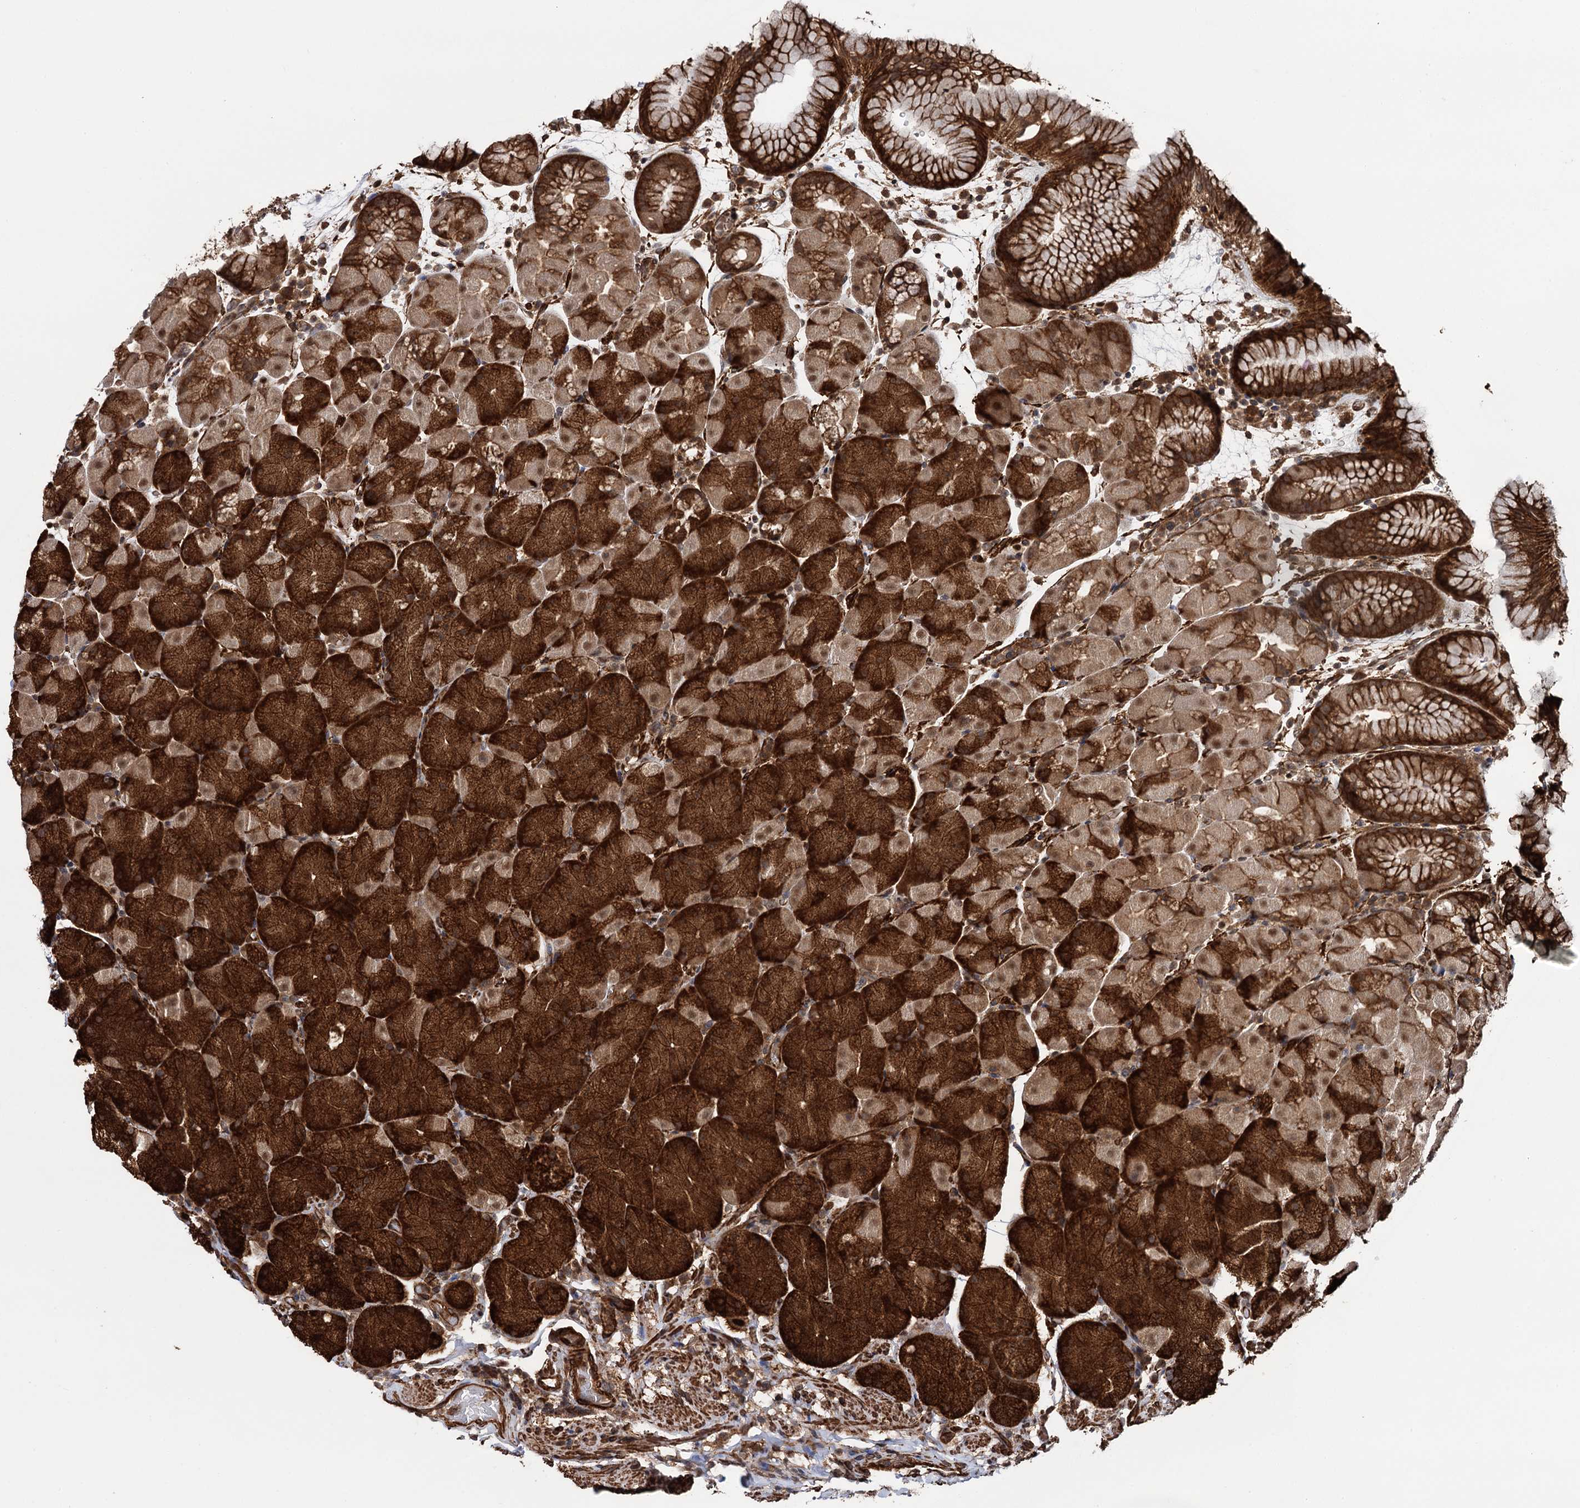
{"staining": {"intensity": "strong", "quantity": ">75%", "location": "cytoplasmic/membranous,nuclear"}, "tissue": "stomach", "cell_type": "Glandular cells", "image_type": "normal", "snomed": [{"axis": "morphology", "description": "Normal tissue, NOS"}, {"axis": "topography", "description": "Stomach, upper"}, {"axis": "topography", "description": "Stomach, lower"}], "caption": "Immunohistochemistry micrograph of normal stomach: stomach stained using immunohistochemistry (IHC) displays high levels of strong protein expression localized specifically in the cytoplasmic/membranous,nuclear of glandular cells, appearing as a cytoplasmic/membranous,nuclear brown color.", "gene": "ATP8B4", "patient": {"sex": "male", "age": 67}}